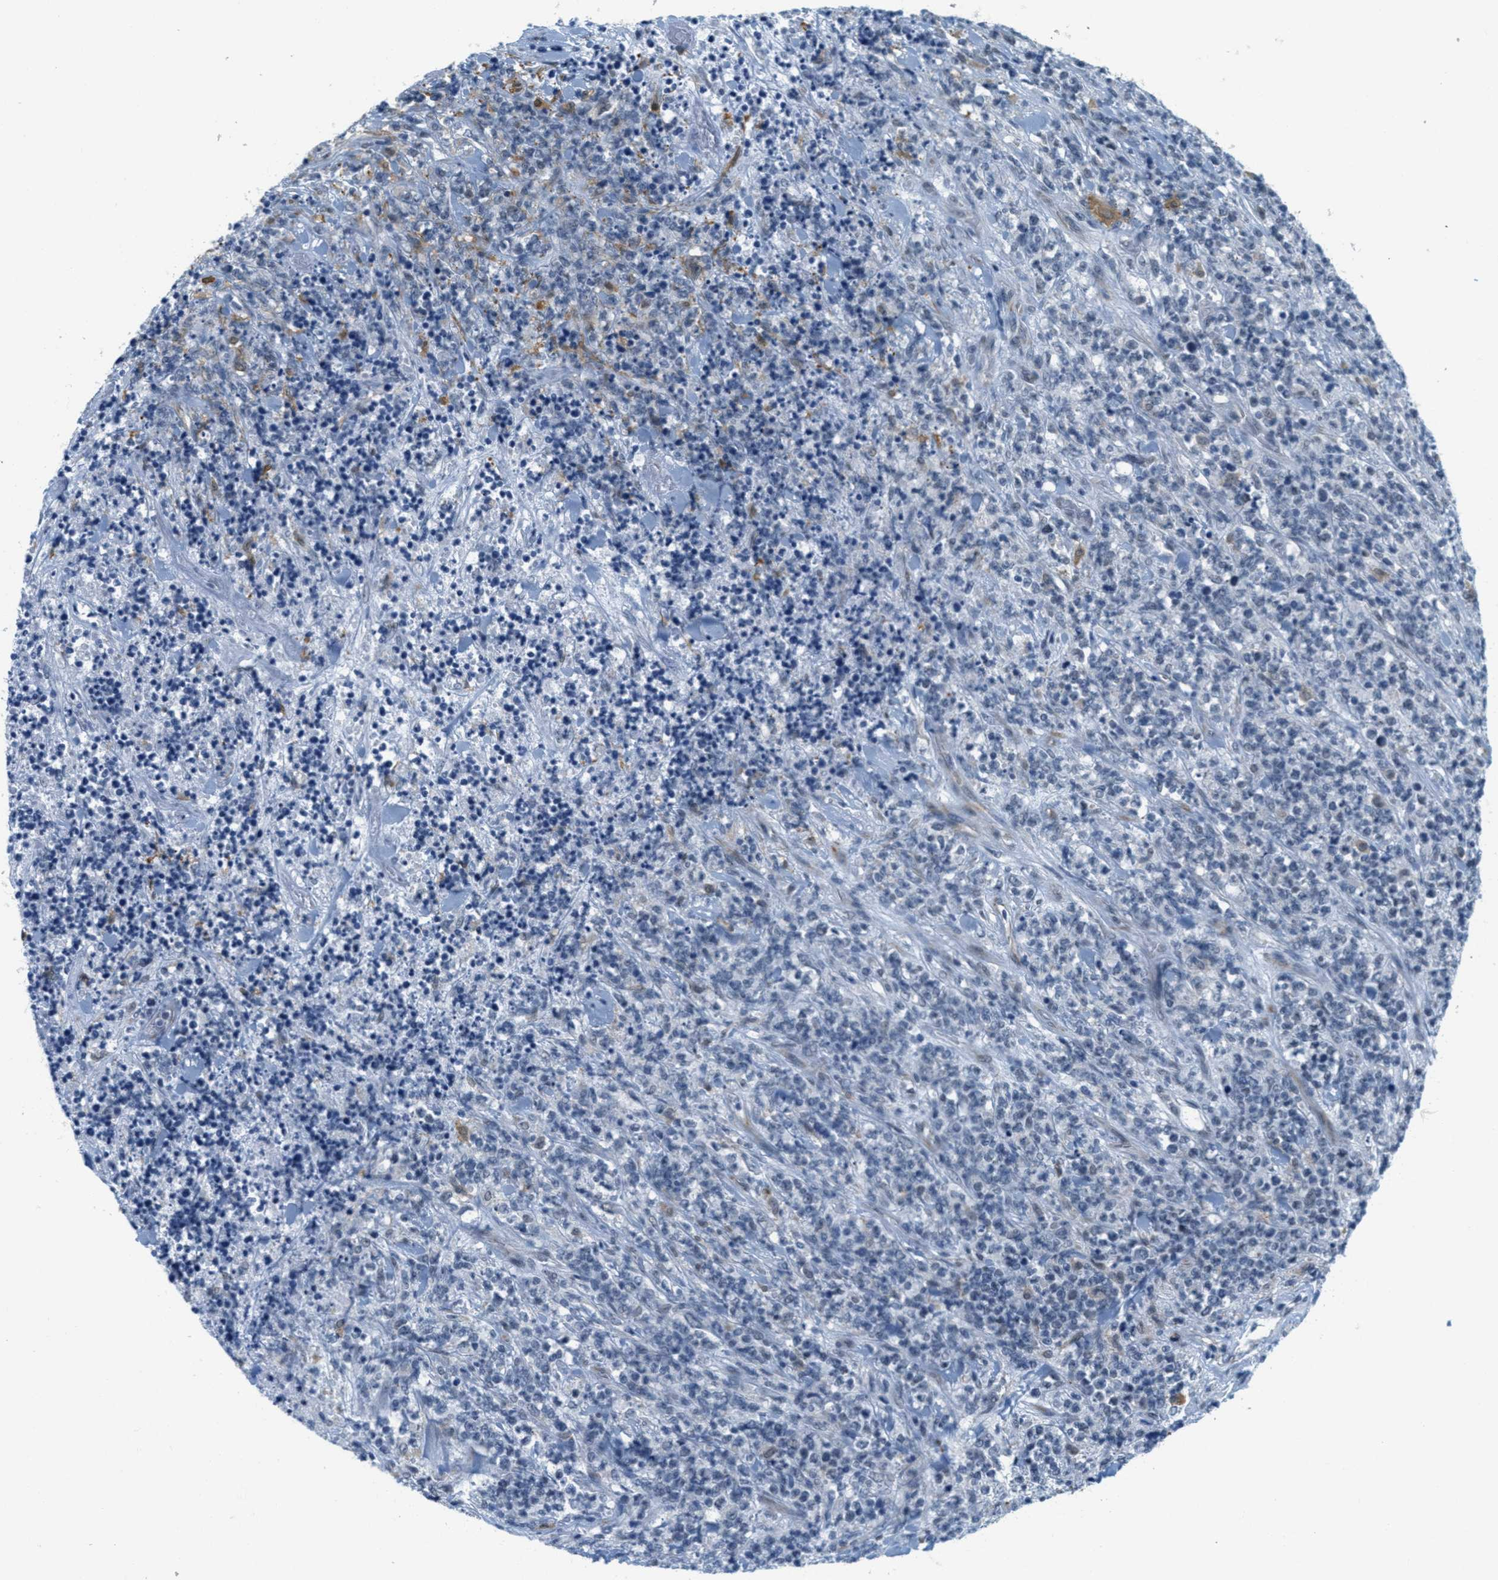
{"staining": {"intensity": "negative", "quantity": "none", "location": "none"}, "tissue": "lymphoma", "cell_type": "Tumor cells", "image_type": "cancer", "snomed": [{"axis": "morphology", "description": "Malignant lymphoma, non-Hodgkin's type, High grade"}, {"axis": "topography", "description": "Soft tissue"}], "caption": "Histopathology image shows no protein positivity in tumor cells of high-grade malignant lymphoma, non-Hodgkin's type tissue. (DAB (3,3'-diaminobenzidine) immunohistochemistry visualized using brightfield microscopy, high magnification).", "gene": "HS3ST2", "patient": {"sex": "male", "age": 18}}